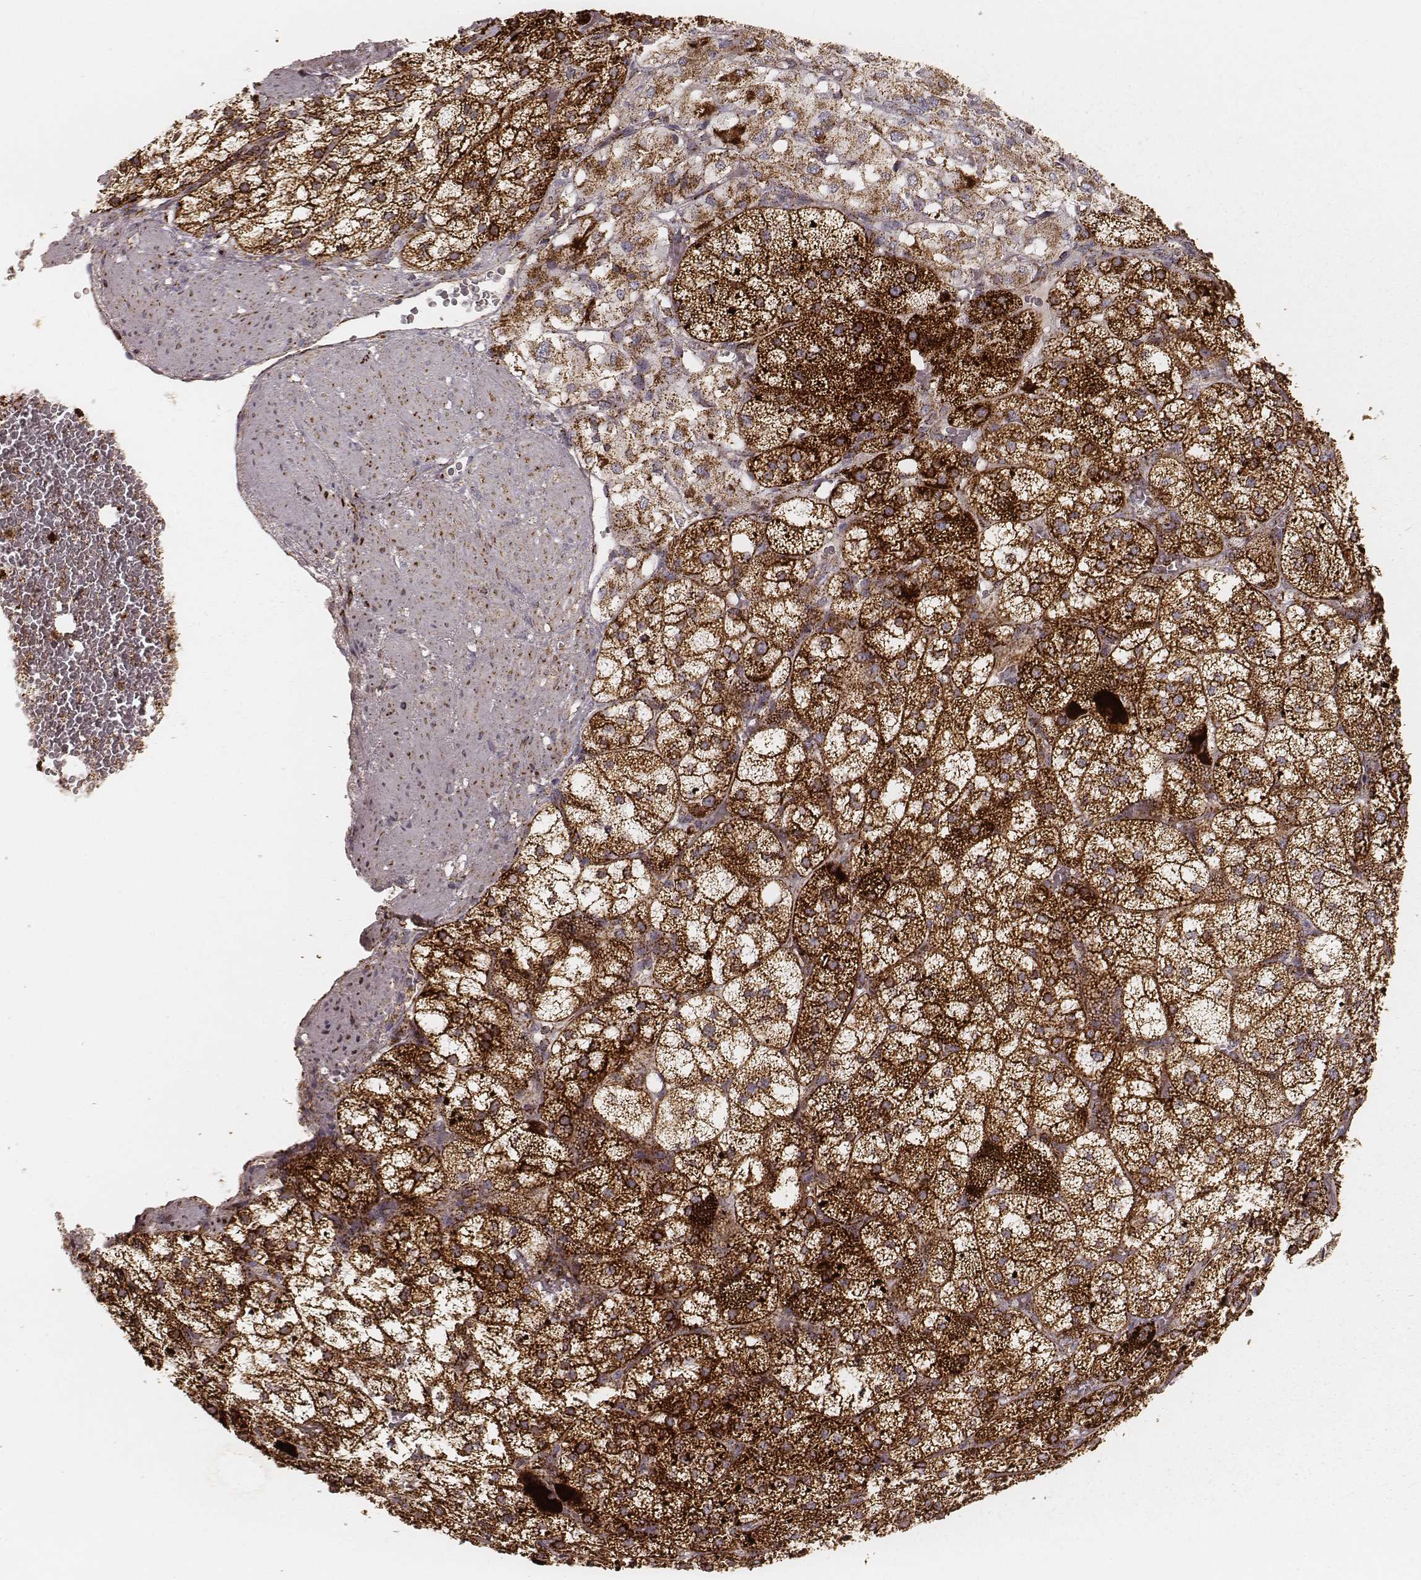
{"staining": {"intensity": "strong", "quantity": ">75%", "location": "cytoplasmic/membranous"}, "tissue": "adrenal gland", "cell_type": "Glandular cells", "image_type": "normal", "snomed": [{"axis": "morphology", "description": "Normal tissue, NOS"}, {"axis": "topography", "description": "Adrenal gland"}], "caption": "Adrenal gland stained with IHC shows strong cytoplasmic/membranous expression in about >75% of glandular cells.", "gene": "CS", "patient": {"sex": "female", "age": 60}}